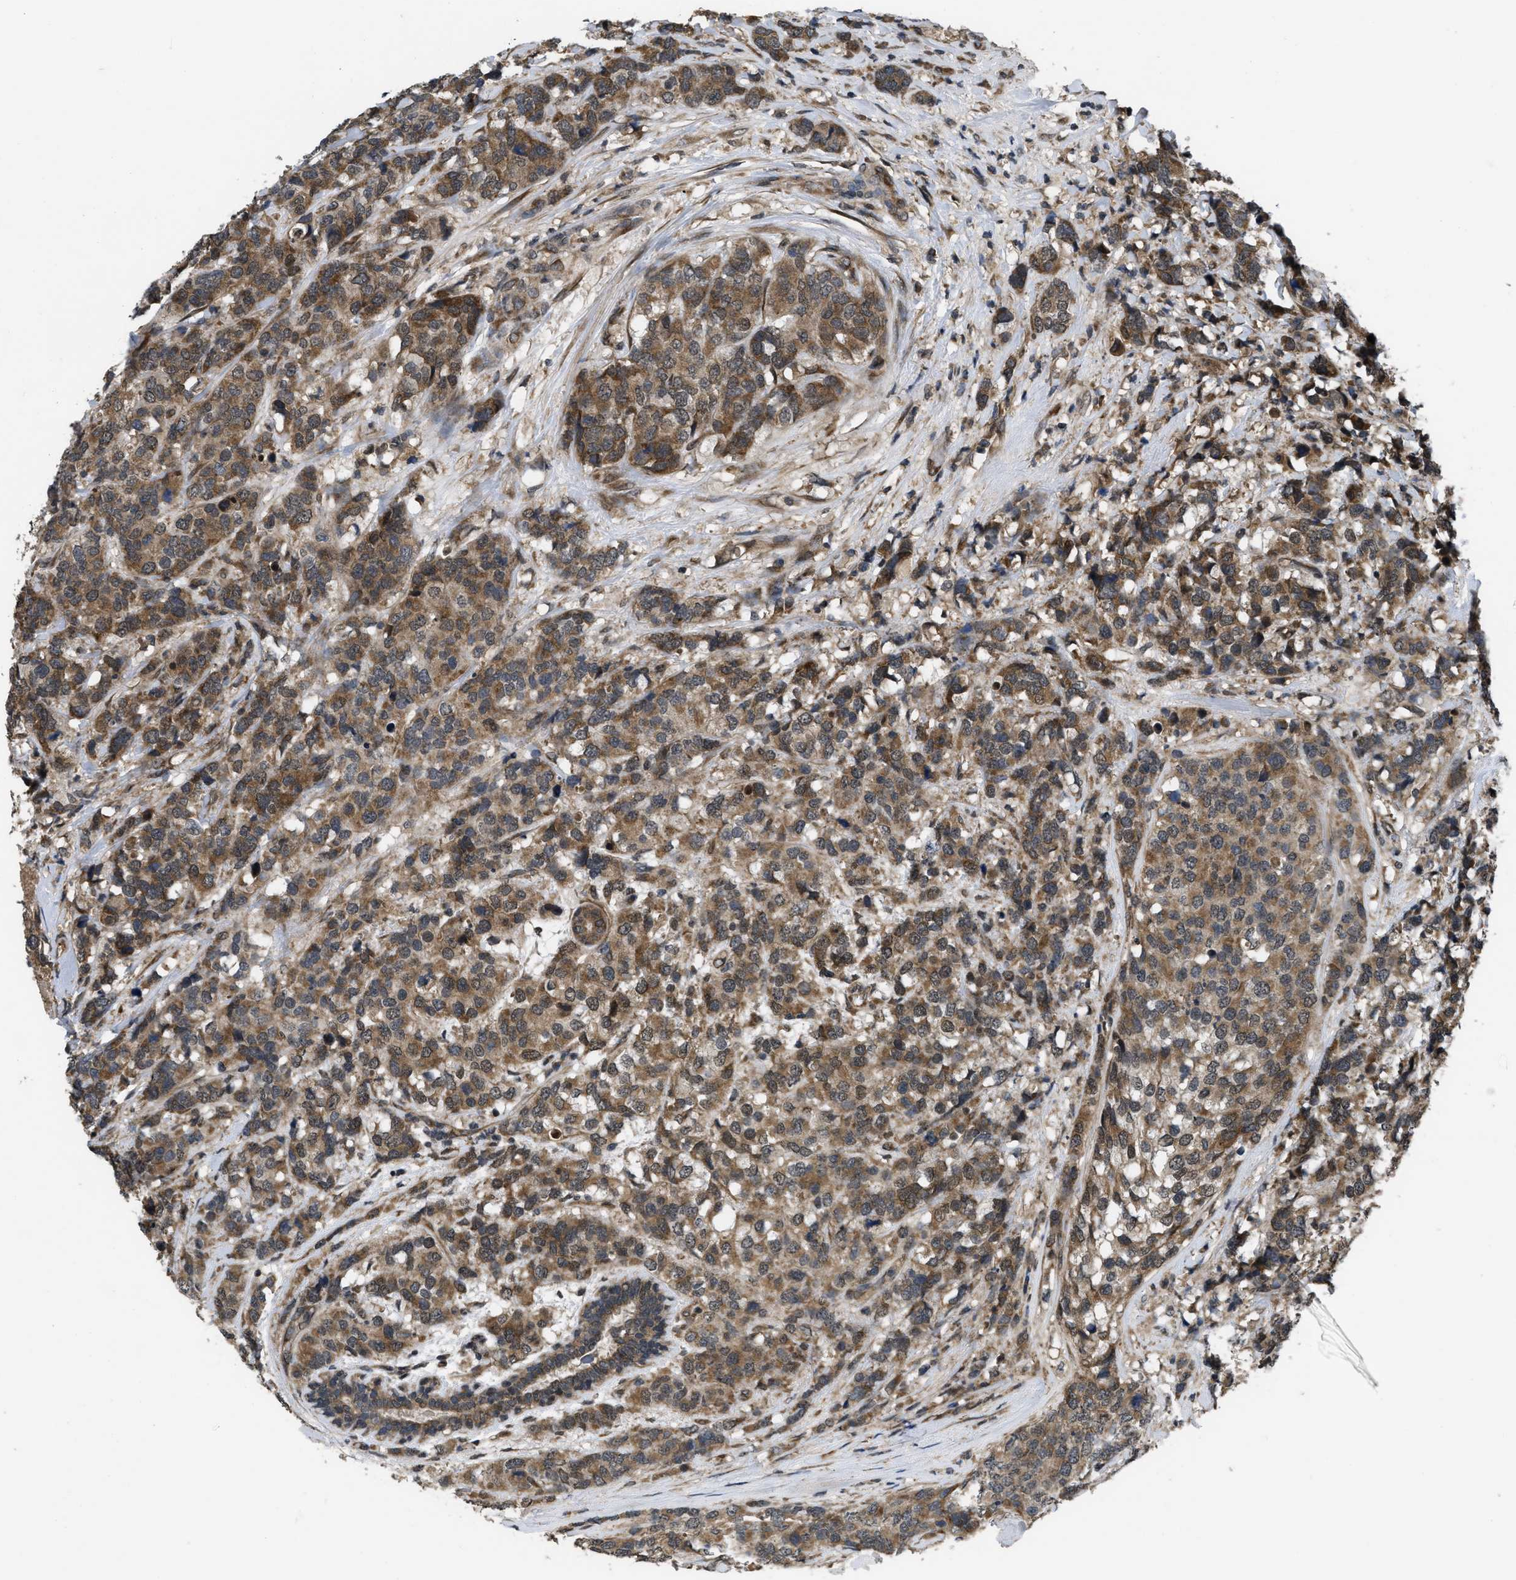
{"staining": {"intensity": "moderate", "quantity": ">75%", "location": "cytoplasmic/membranous"}, "tissue": "breast cancer", "cell_type": "Tumor cells", "image_type": "cancer", "snomed": [{"axis": "morphology", "description": "Lobular carcinoma"}, {"axis": "topography", "description": "Breast"}], "caption": "Immunohistochemistry (IHC) (DAB (3,3'-diaminobenzidine)) staining of breast cancer displays moderate cytoplasmic/membranous protein positivity in approximately >75% of tumor cells.", "gene": "SPTLC1", "patient": {"sex": "female", "age": 59}}